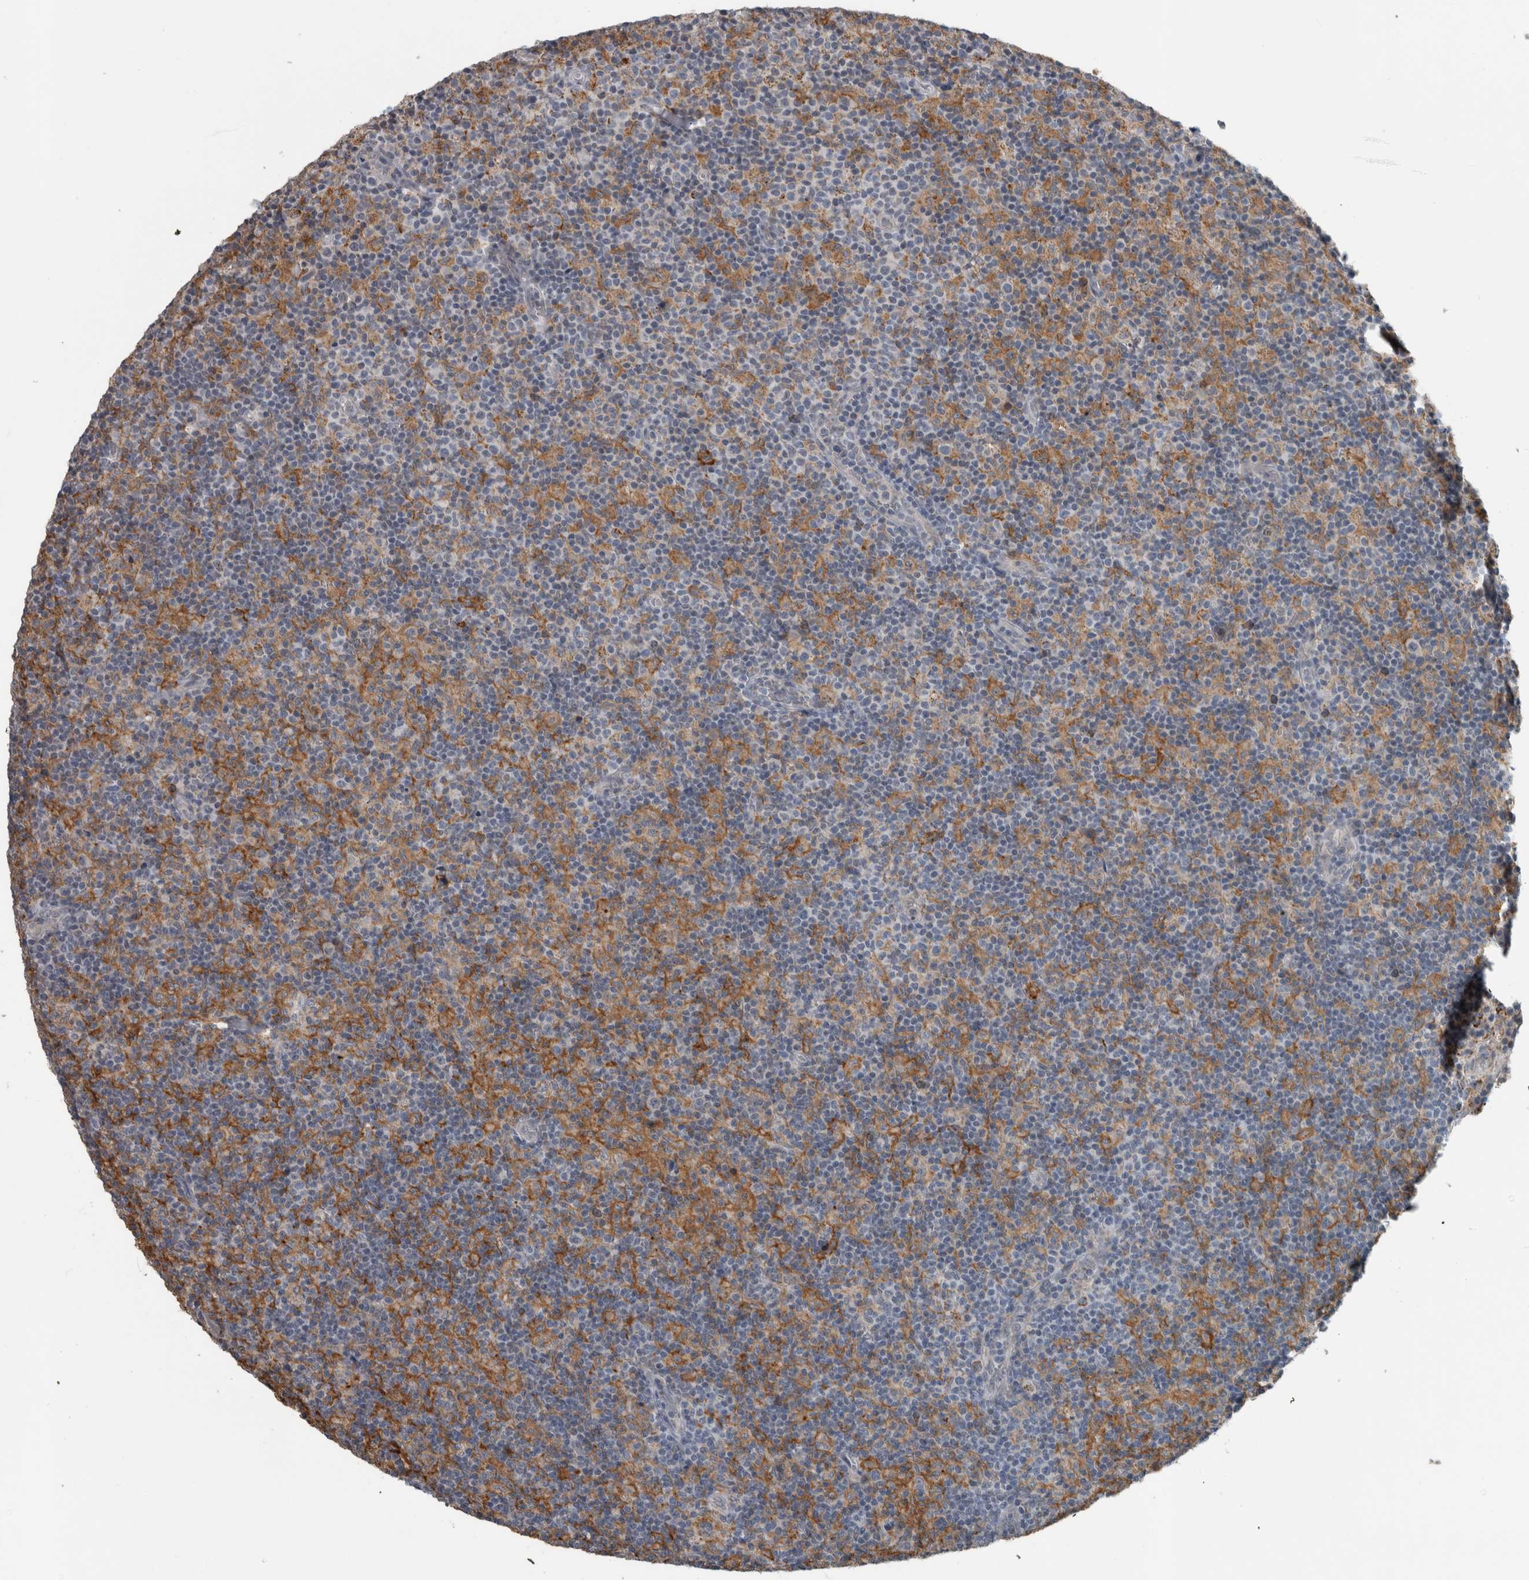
{"staining": {"intensity": "moderate", "quantity": "25%-75%", "location": "cytoplasmic/membranous"}, "tissue": "lymph node", "cell_type": "Germinal center cells", "image_type": "normal", "snomed": [{"axis": "morphology", "description": "Normal tissue, NOS"}, {"axis": "morphology", "description": "Inflammation, NOS"}, {"axis": "topography", "description": "Lymph node"}], "caption": "Immunohistochemical staining of benign lymph node exhibits medium levels of moderate cytoplasmic/membranous expression in approximately 25%-75% of germinal center cells.", "gene": "ACSF2", "patient": {"sex": "male", "age": 55}}